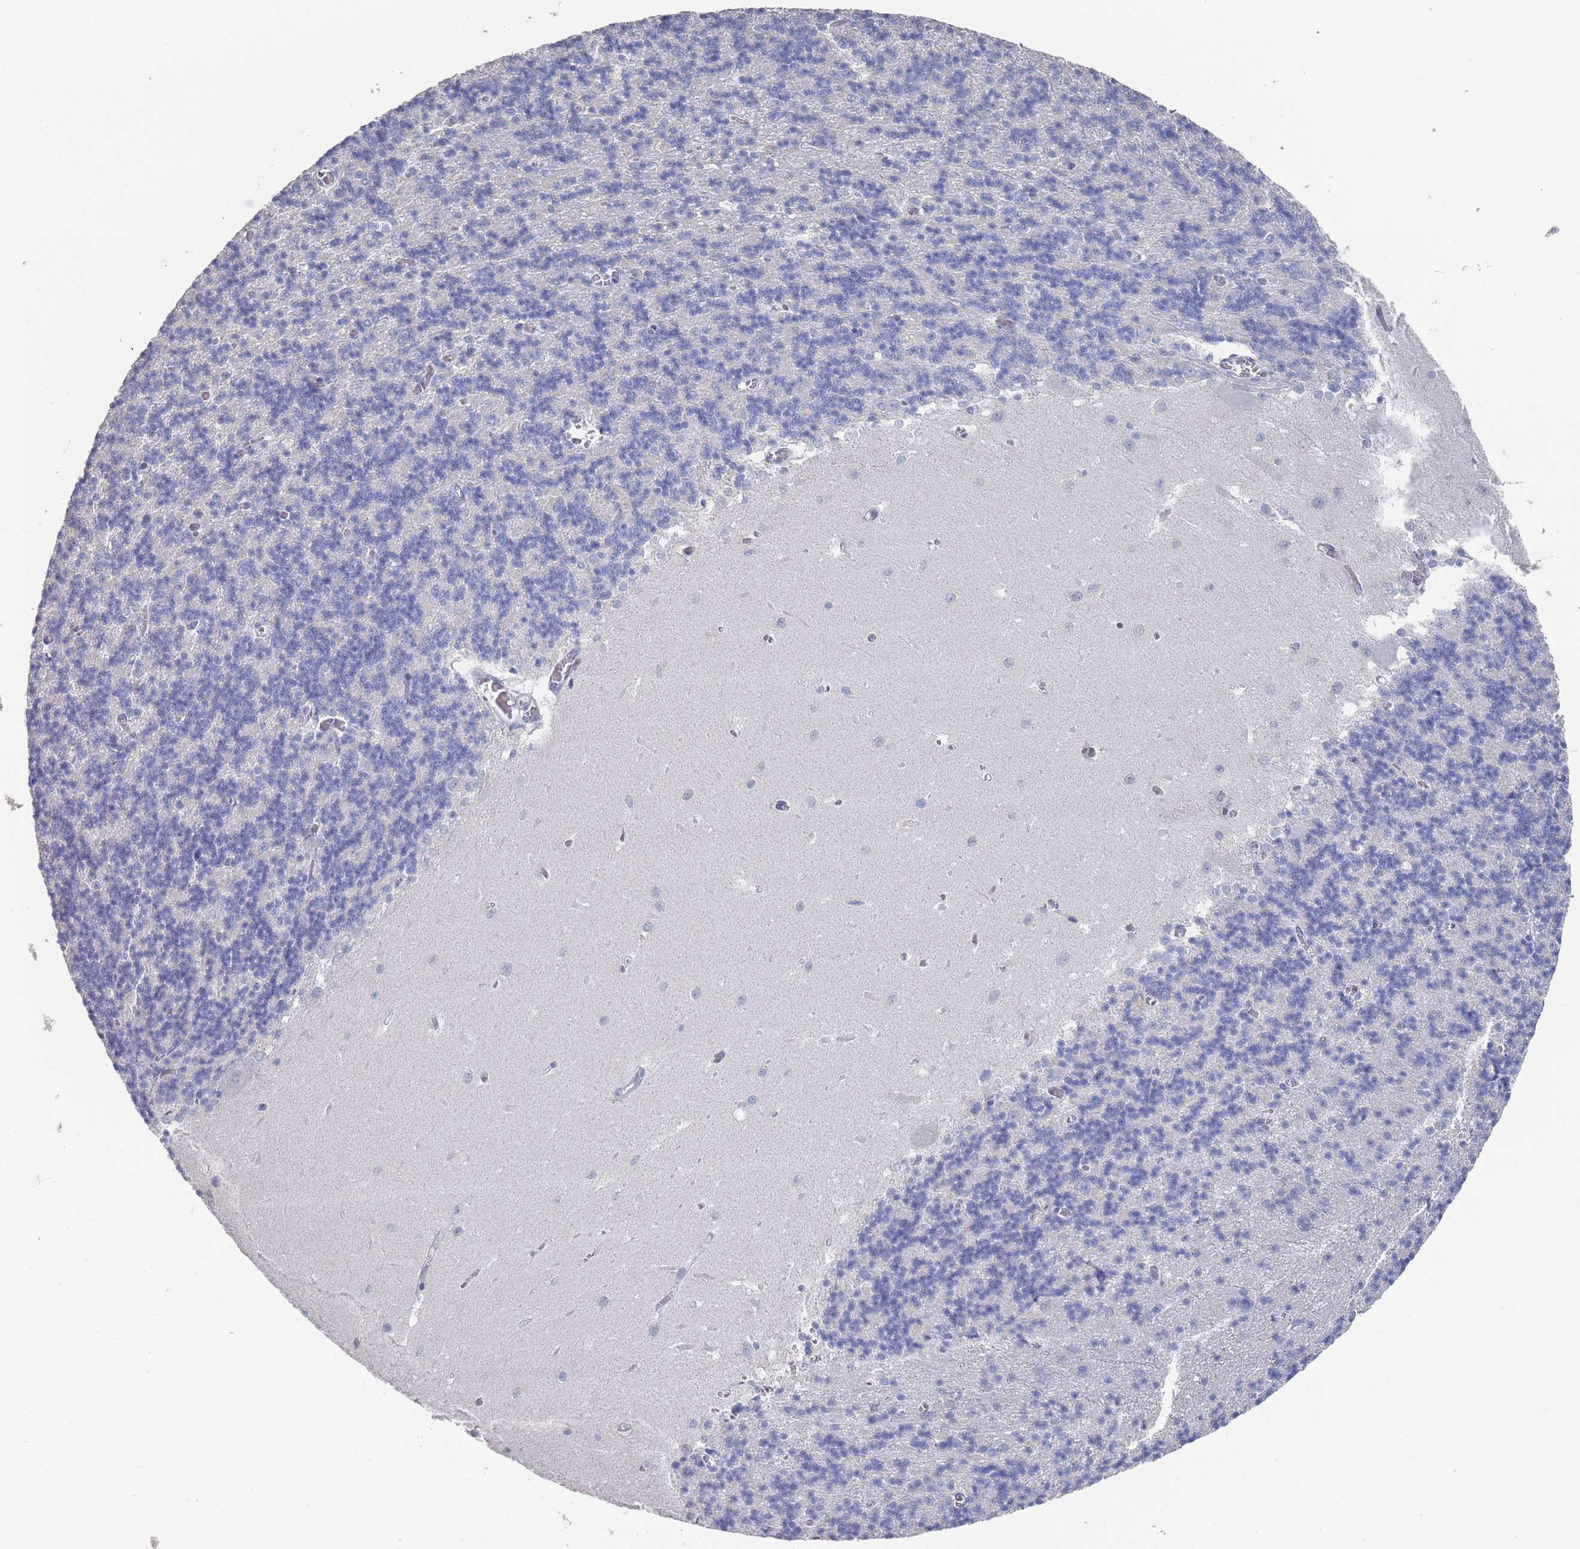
{"staining": {"intensity": "negative", "quantity": "none", "location": "none"}, "tissue": "cerebellum", "cell_type": "Cells in granular layer", "image_type": "normal", "snomed": [{"axis": "morphology", "description": "Normal tissue, NOS"}, {"axis": "topography", "description": "Cerebellum"}], "caption": "Immunohistochemistry (IHC) of normal human cerebellum demonstrates no staining in cells in granular layer.", "gene": "PROM2", "patient": {"sex": "male", "age": 37}}